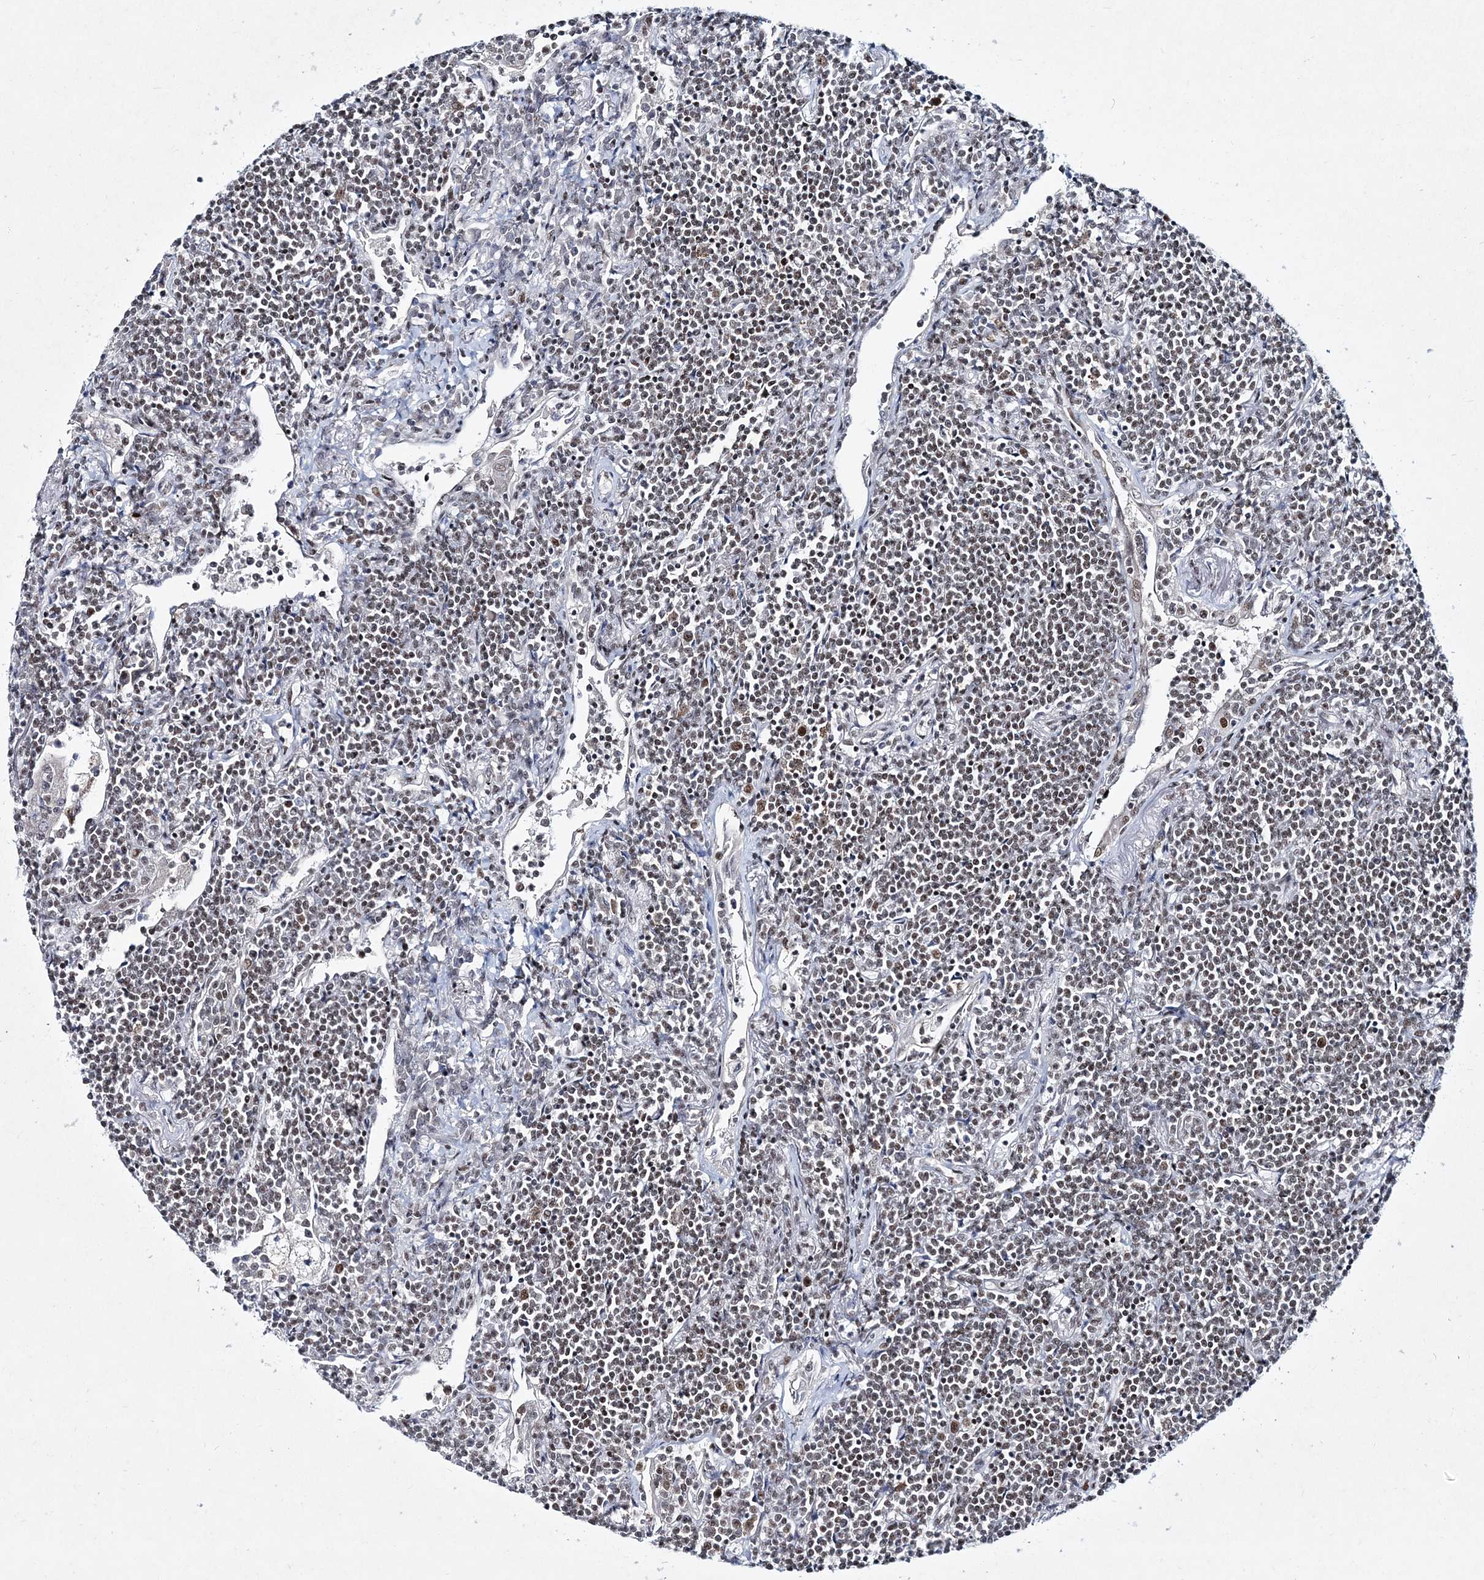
{"staining": {"intensity": "moderate", "quantity": ">75%", "location": "nuclear"}, "tissue": "lymphoma", "cell_type": "Tumor cells", "image_type": "cancer", "snomed": [{"axis": "morphology", "description": "Malignant lymphoma, non-Hodgkin's type, Low grade"}, {"axis": "topography", "description": "Lung"}], "caption": "Immunohistochemistry (IHC) image of neoplastic tissue: lymphoma stained using IHC reveals medium levels of moderate protein expression localized specifically in the nuclear of tumor cells, appearing as a nuclear brown color.", "gene": "LRRFIP2", "patient": {"sex": "female", "age": 71}}